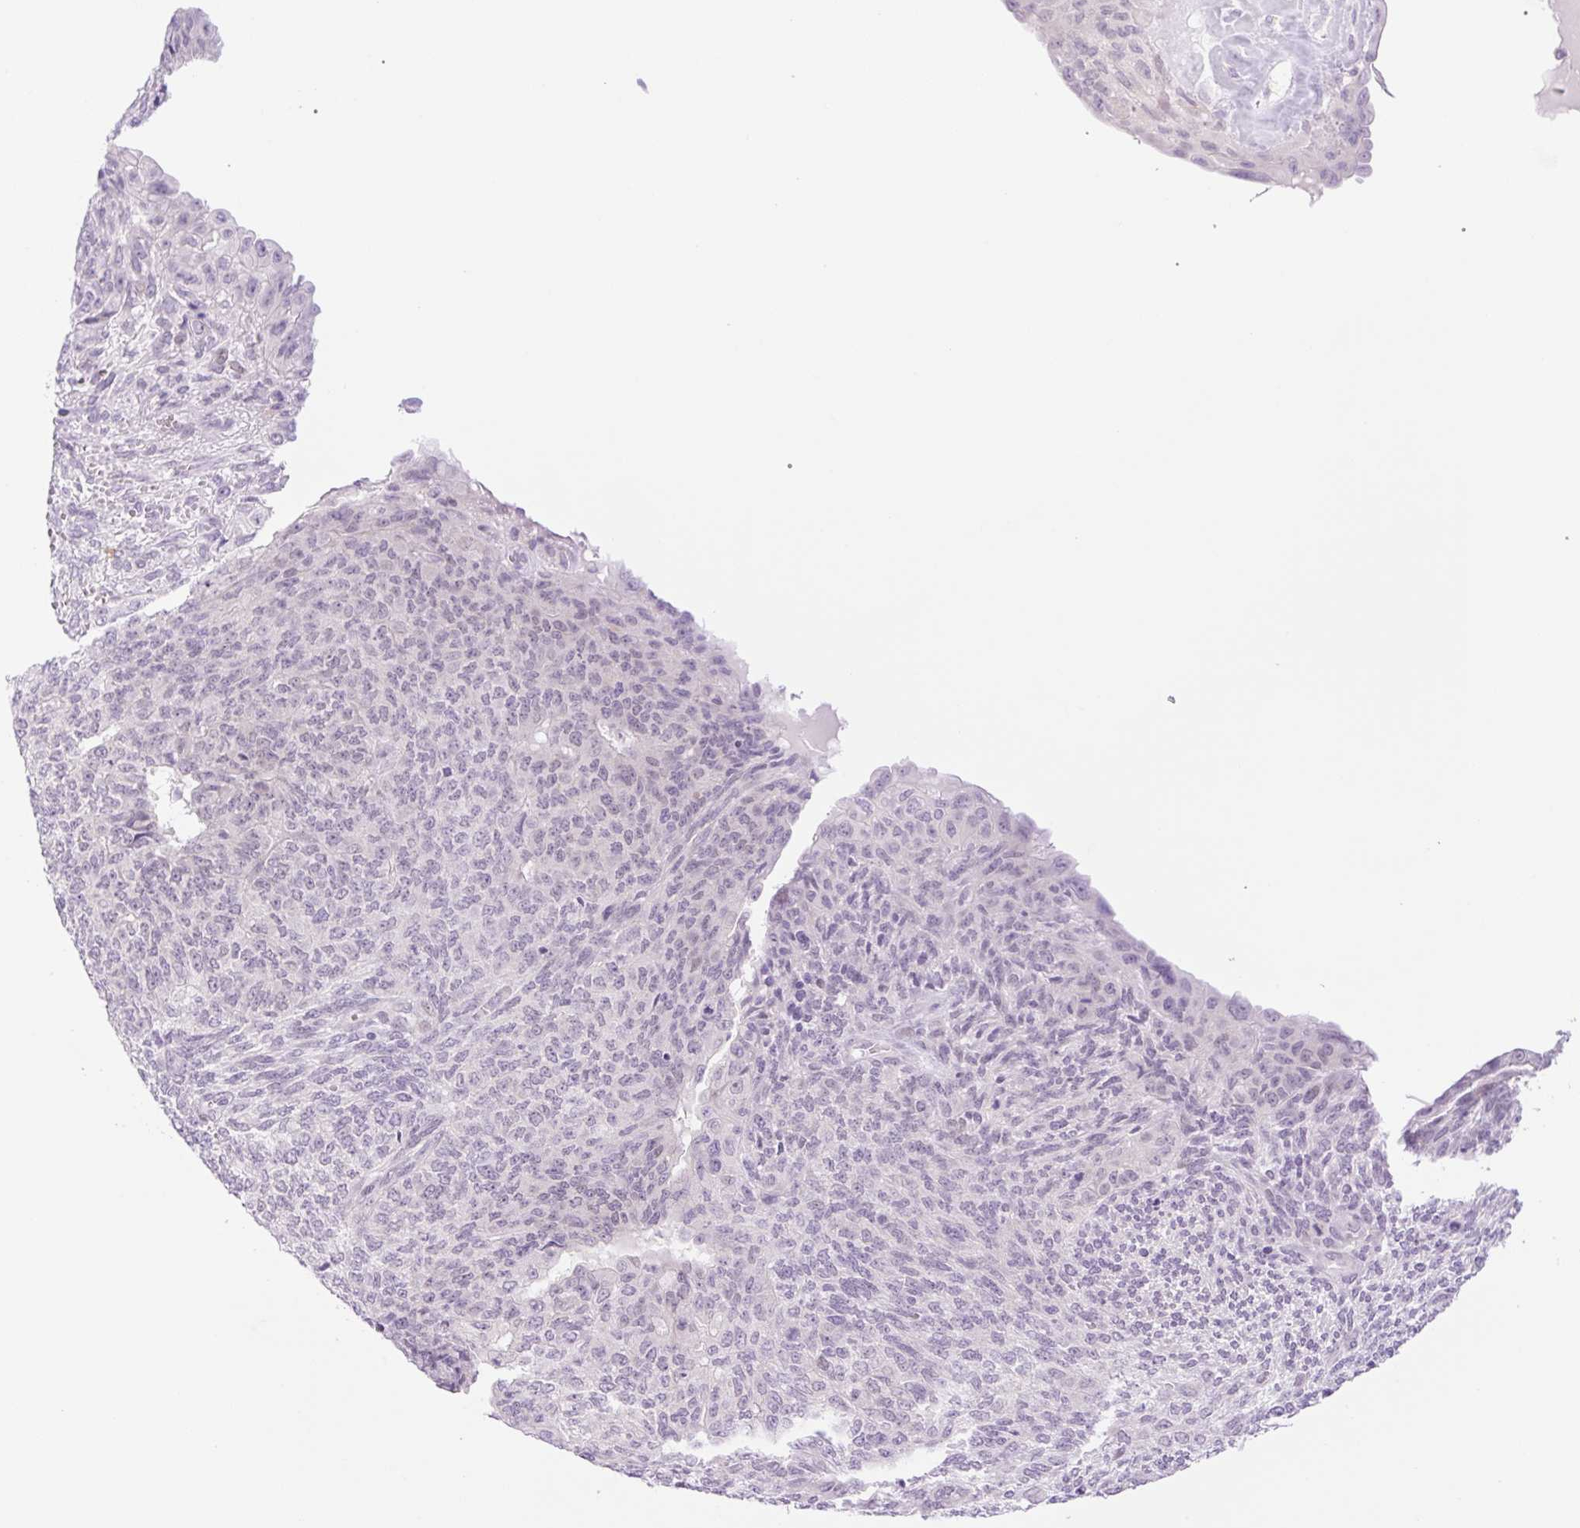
{"staining": {"intensity": "negative", "quantity": "none", "location": "none"}, "tissue": "endometrial cancer", "cell_type": "Tumor cells", "image_type": "cancer", "snomed": [{"axis": "morphology", "description": "Adenocarcinoma, NOS"}, {"axis": "topography", "description": "Endometrium"}], "caption": "Tumor cells show no significant positivity in endometrial adenocarcinoma.", "gene": "SPRYD4", "patient": {"sex": "female", "age": 32}}